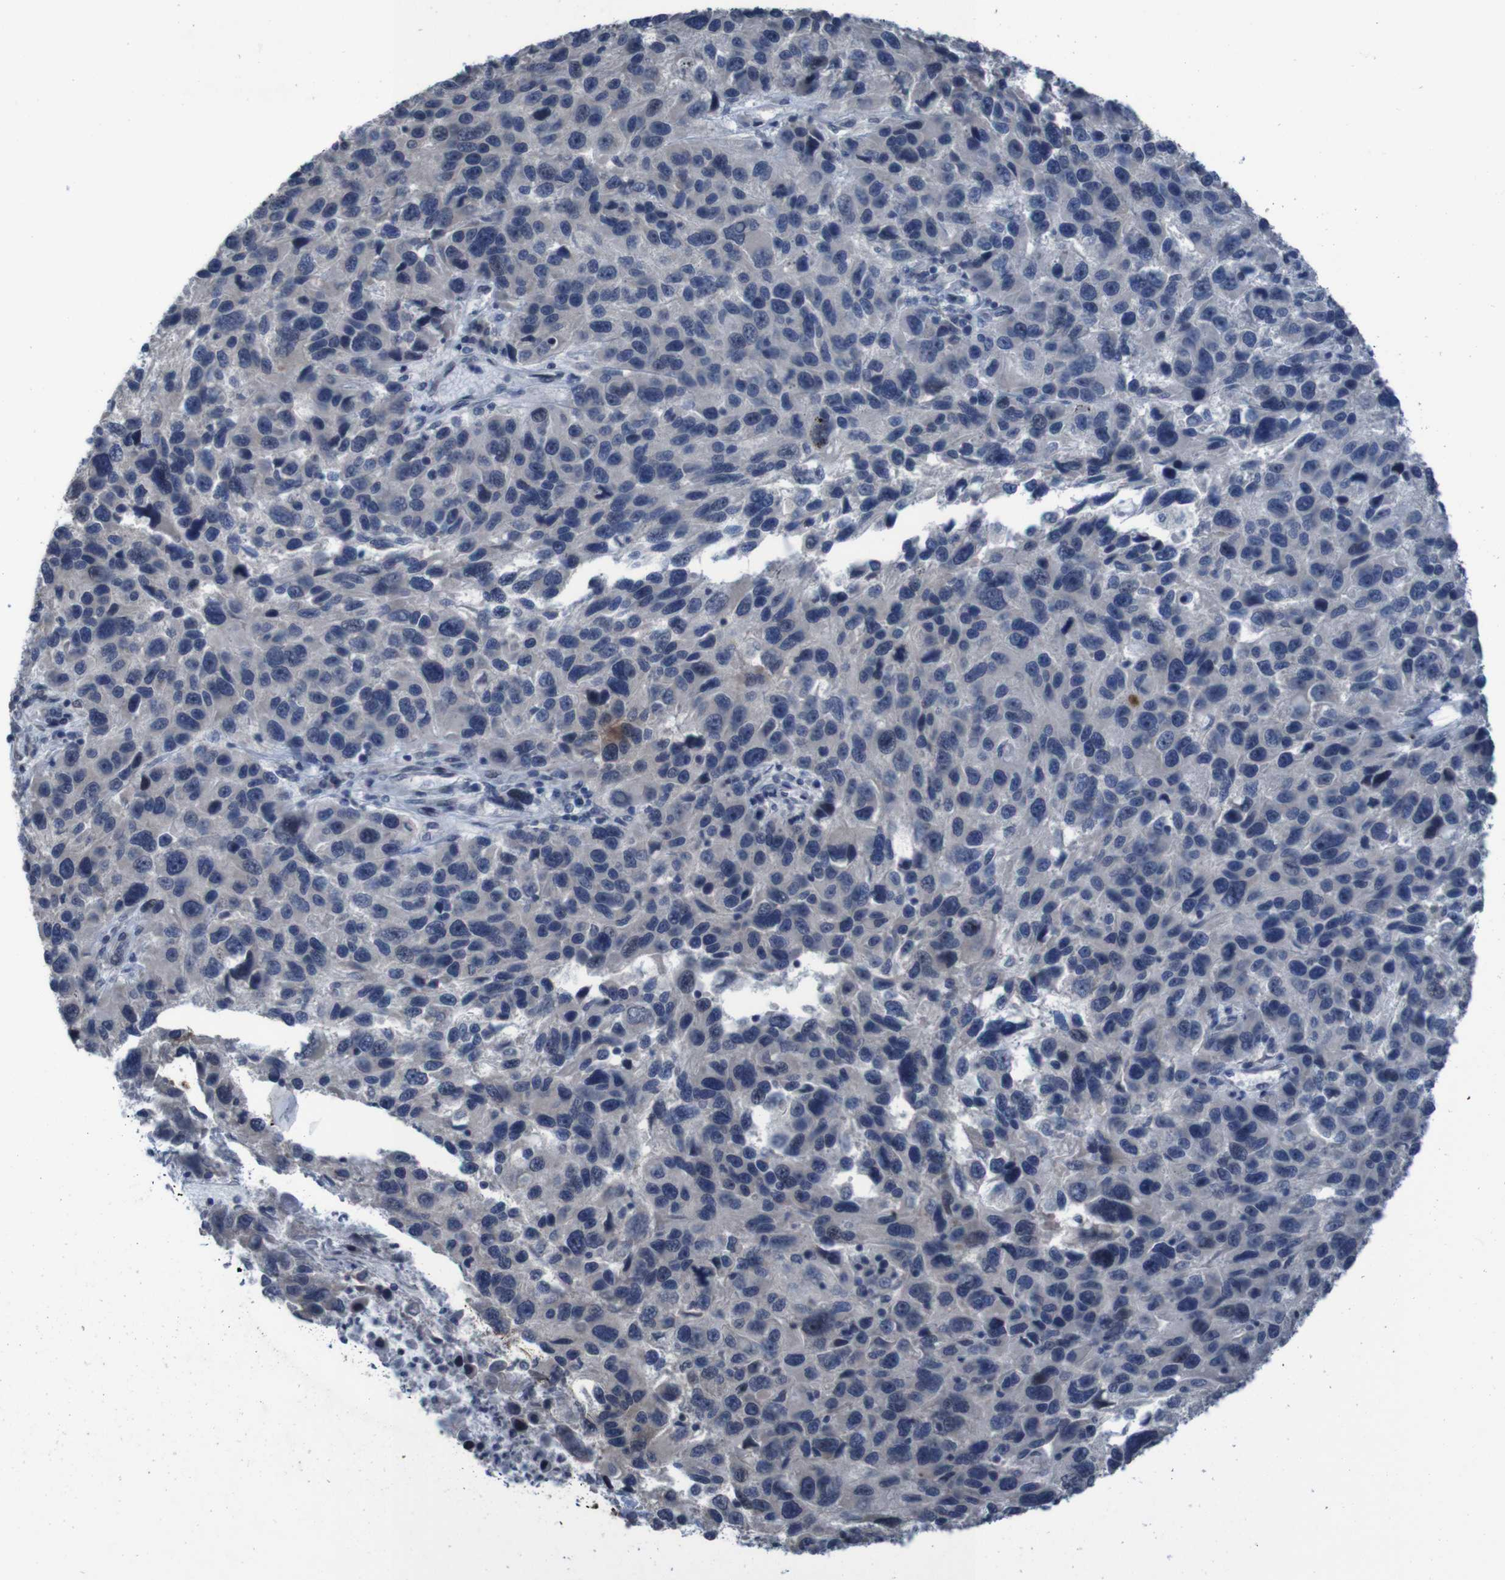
{"staining": {"intensity": "negative", "quantity": "none", "location": "none"}, "tissue": "melanoma", "cell_type": "Tumor cells", "image_type": "cancer", "snomed": [{"axis": "morphology", "description": "Malignant melanoma, NOS"}, {"axis": "topography", "description": "Skin"}], "caption": "High power microscopy histopathology image of an IHC photomicrograph of melanoma, revealing no significant positivity in tumor cells.", "gene": "CLDN18", "patient": {"sex": "male", "age": 53}}